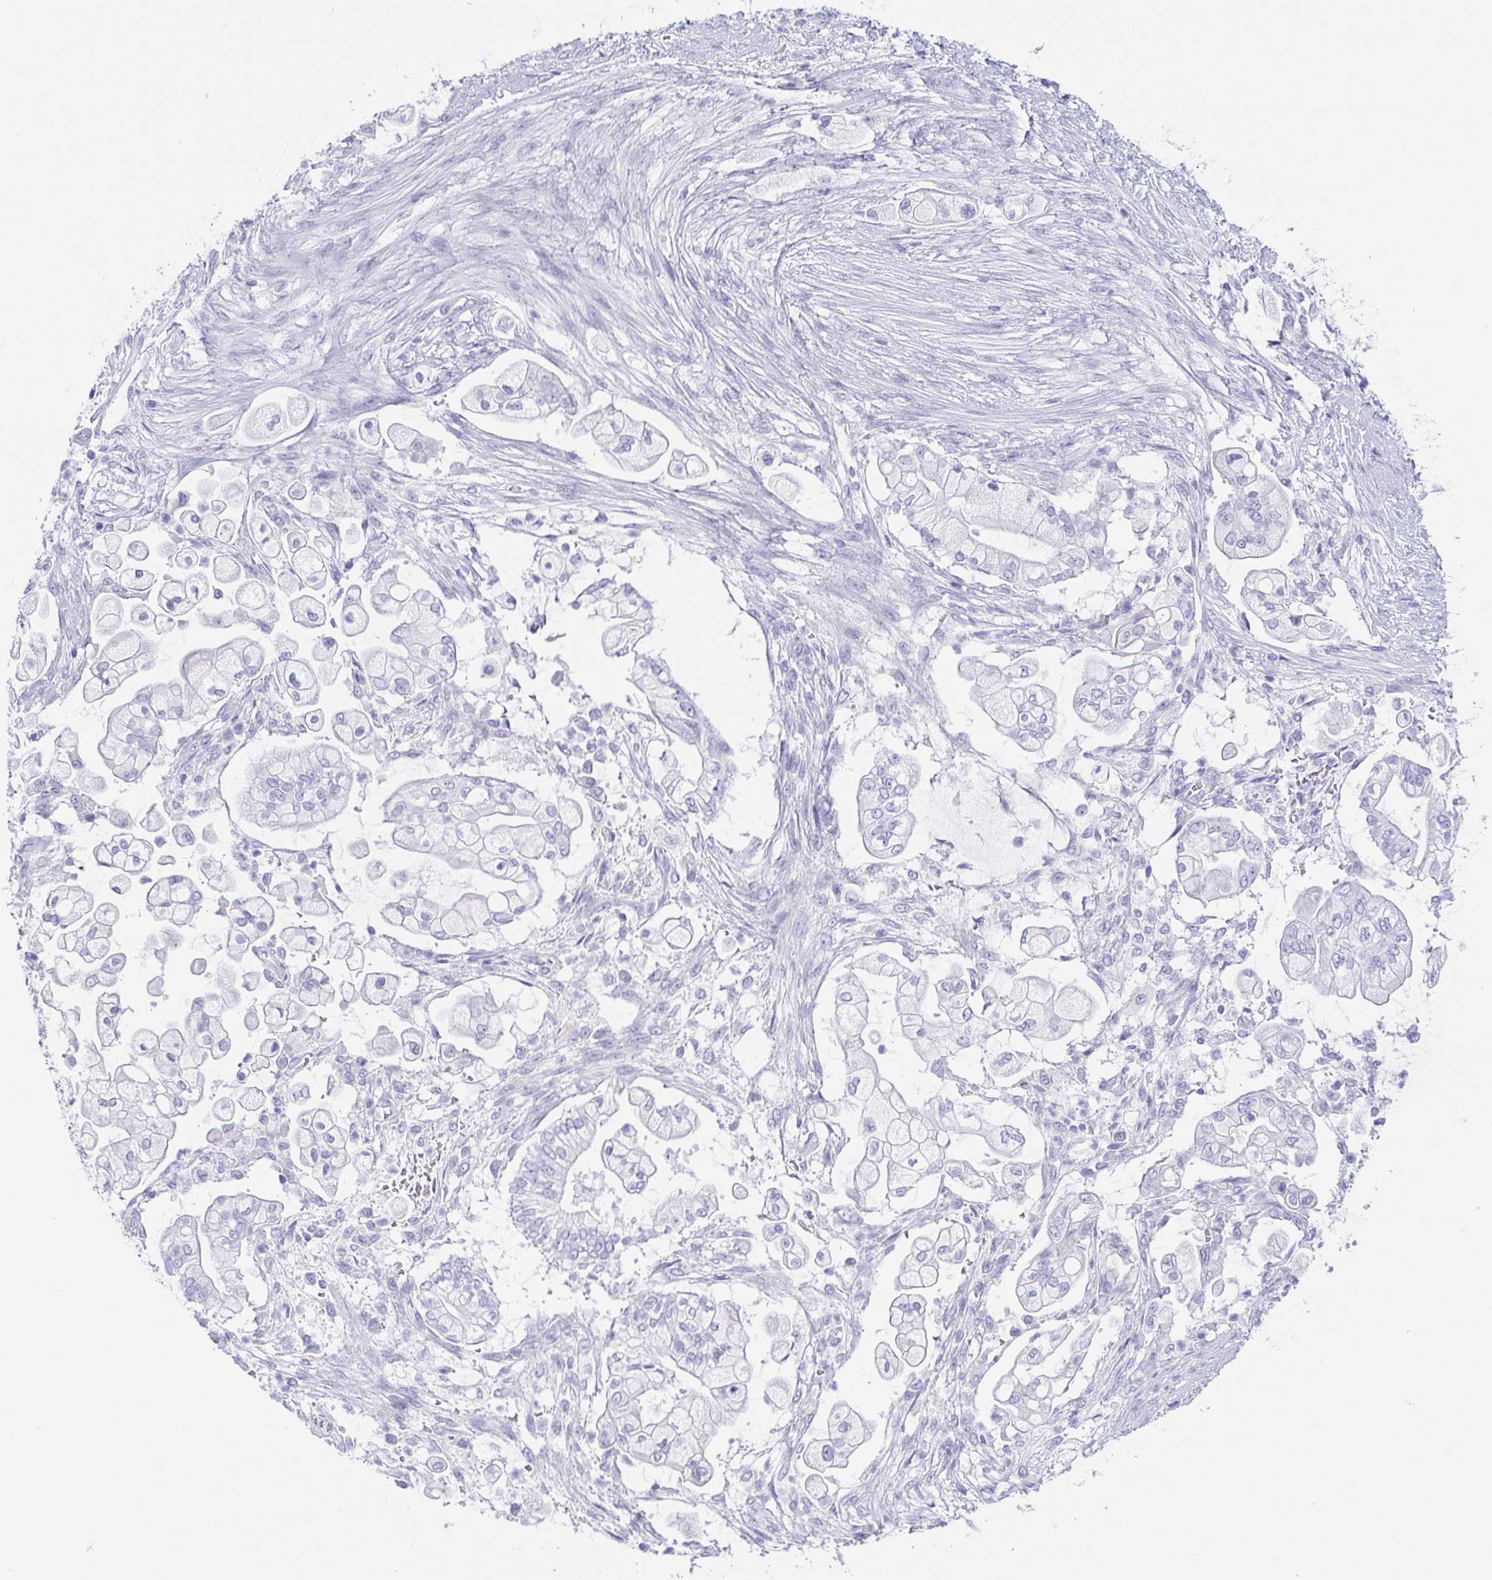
{"staining": {"intensity": "negative", "quantity": "none", "location": "none"}, "tissue": "pancreatic cancer", "cell_type": "Tumor cells", "image_type": "cancer", "snomed": [{"axis": "morphology", "description": "Adenocarcinoma, NOS"}, {"axis": "topography", "description": "Pancreas"}], "caption": "IHC of human pancreatic cancer (adenocarcinoma) shows no positivity in tumor cells. Nuclei are stained in blue.", "gene": "PRR27", "patient": {"sex": "female", "age": 69}}